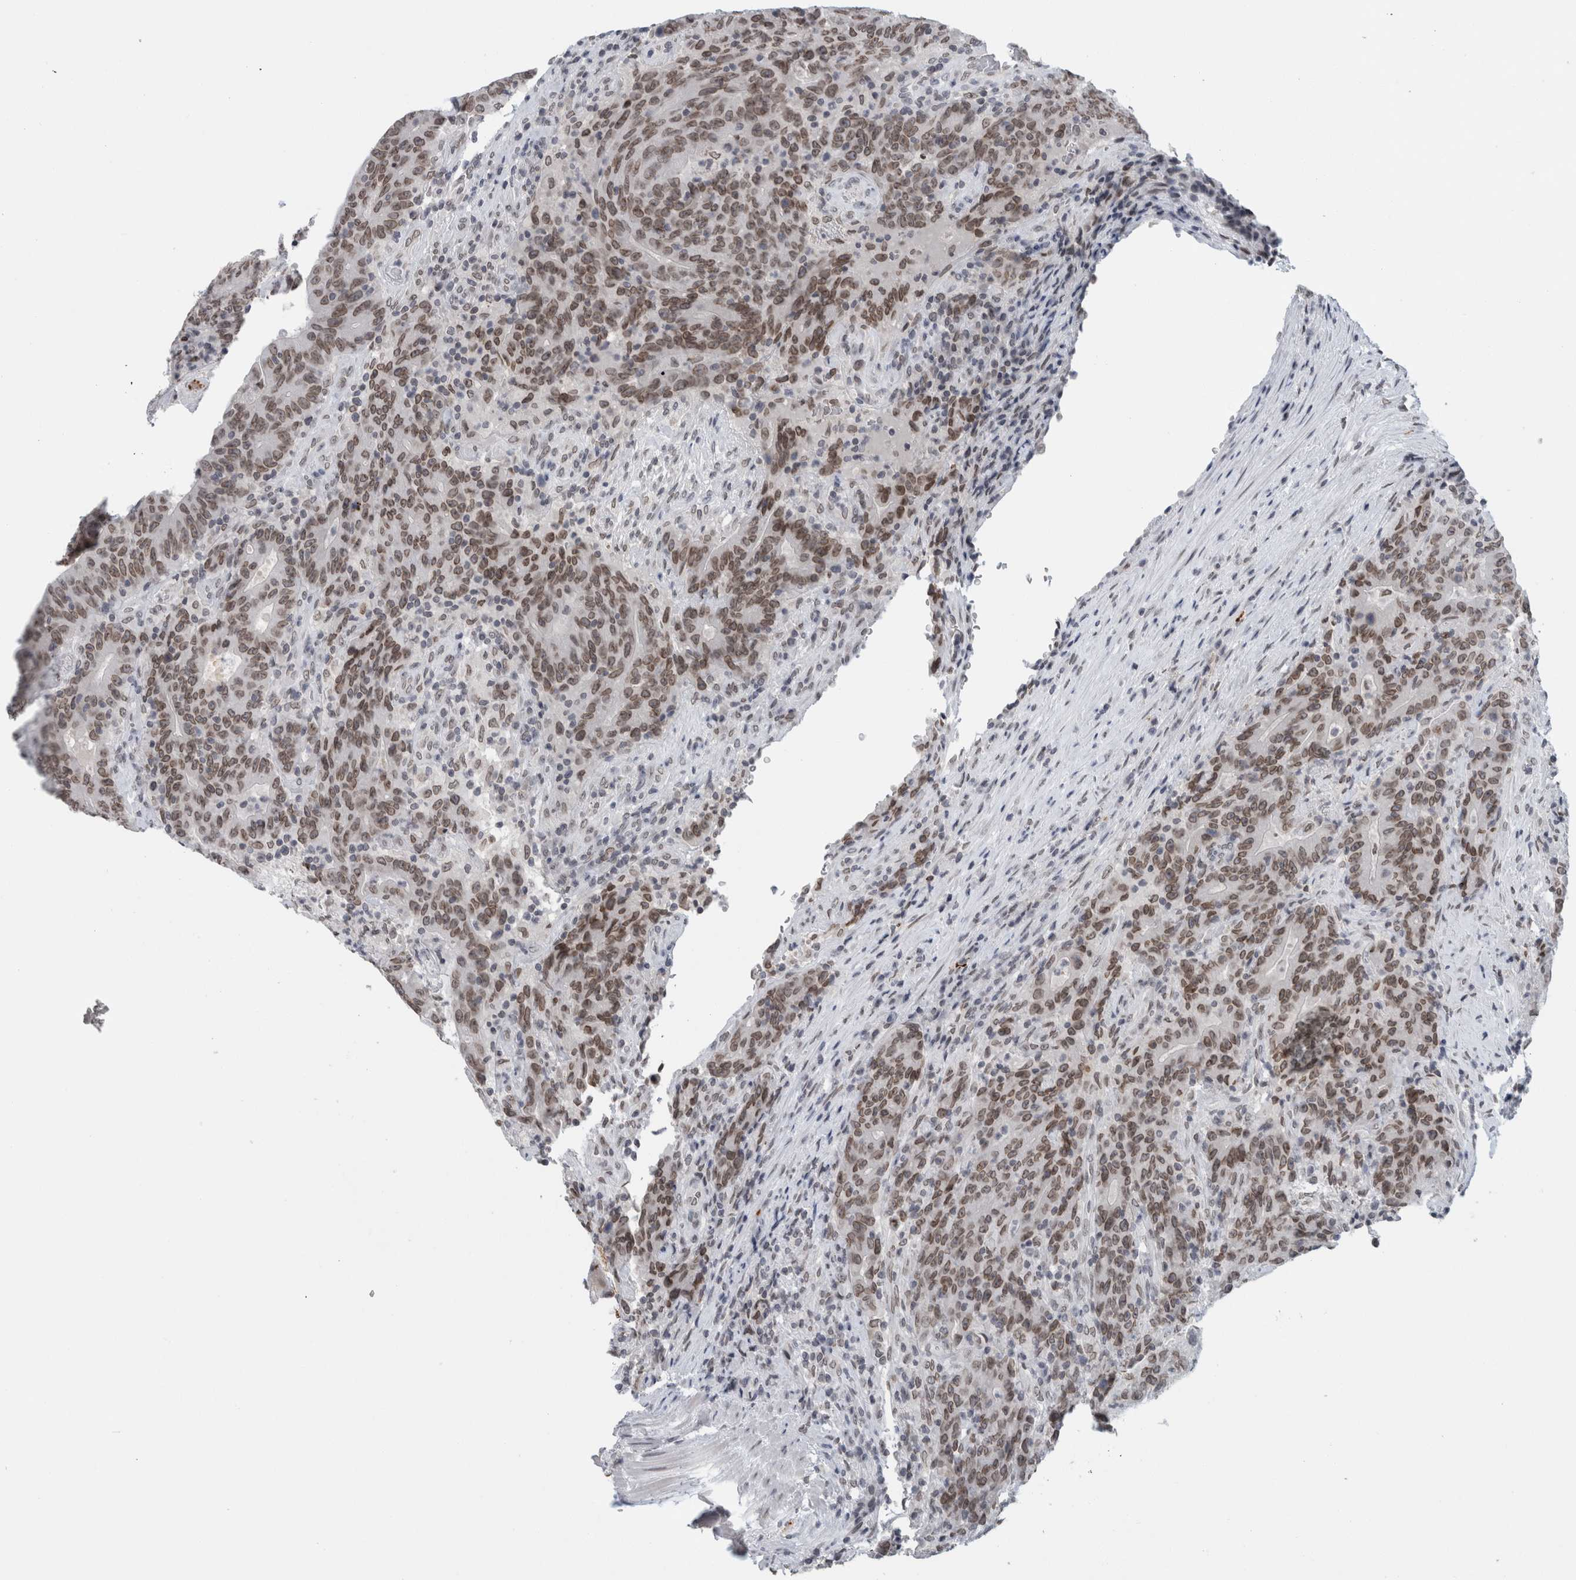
{"staining": {"intensity": "weak", "quantity": ">75%", "location": "cytoplasmic/membranous,nuclear"}, "tissue": "colorectal cancer", "cell_type": "Tumor cells", "image_type": "cancer", "snomed": [{"axis": "morphology", "description": "Normal tissue, NOS"}, {"axis": "morphology", "description": "Adenocarcinoma, NOS"}, {"axis": "topography", "description": "Colon"}], "caption": "IHC micrograph of human colorectal adenocarcinoma stained for a protein (brown), which exhibits low levels of weak cytoplasmic/membranous and nuclear expression in about >75% of tumor cells.", "gene": "ZNF770", "patient": {"sex": "female", "age": 75}}